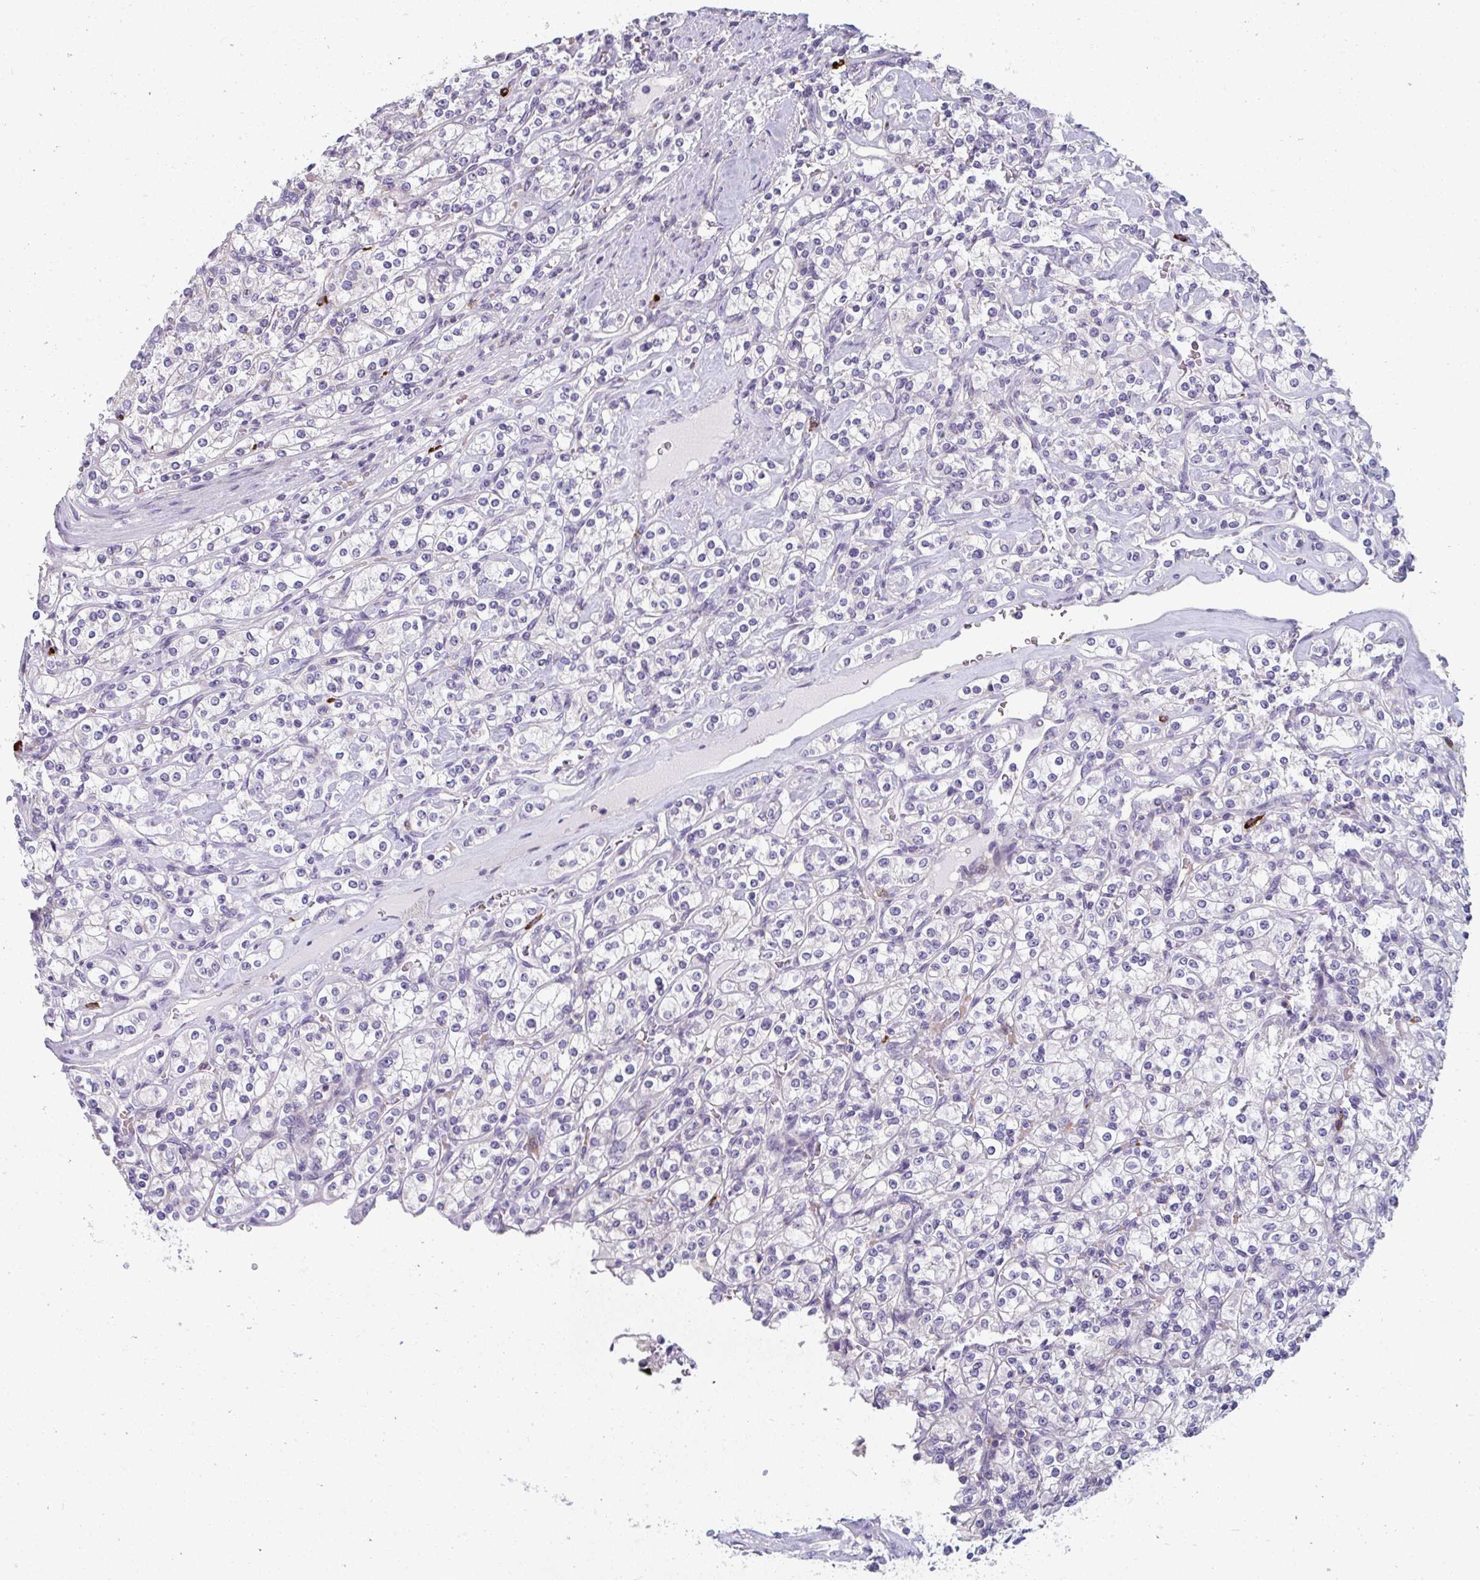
{"staining": {"intensity": "negative", "quantity": "none", "location": "none"}, "tissue": "renal cancer", "cell_type": "Tumor cells", "image_type": "cancer", "snomed": [{"axis": "morphology", "description": "Adenocarcinoma, NOS"}, {"axis": "topography", "description": "Kidney"}], "caption": "The IHC histopathology image has no significant positivity in tumor cells of renal cancer (adenocarcinoma) tissue.", "gene": "EIF1AD", "patient": {"sex": "male", "age": 77}}